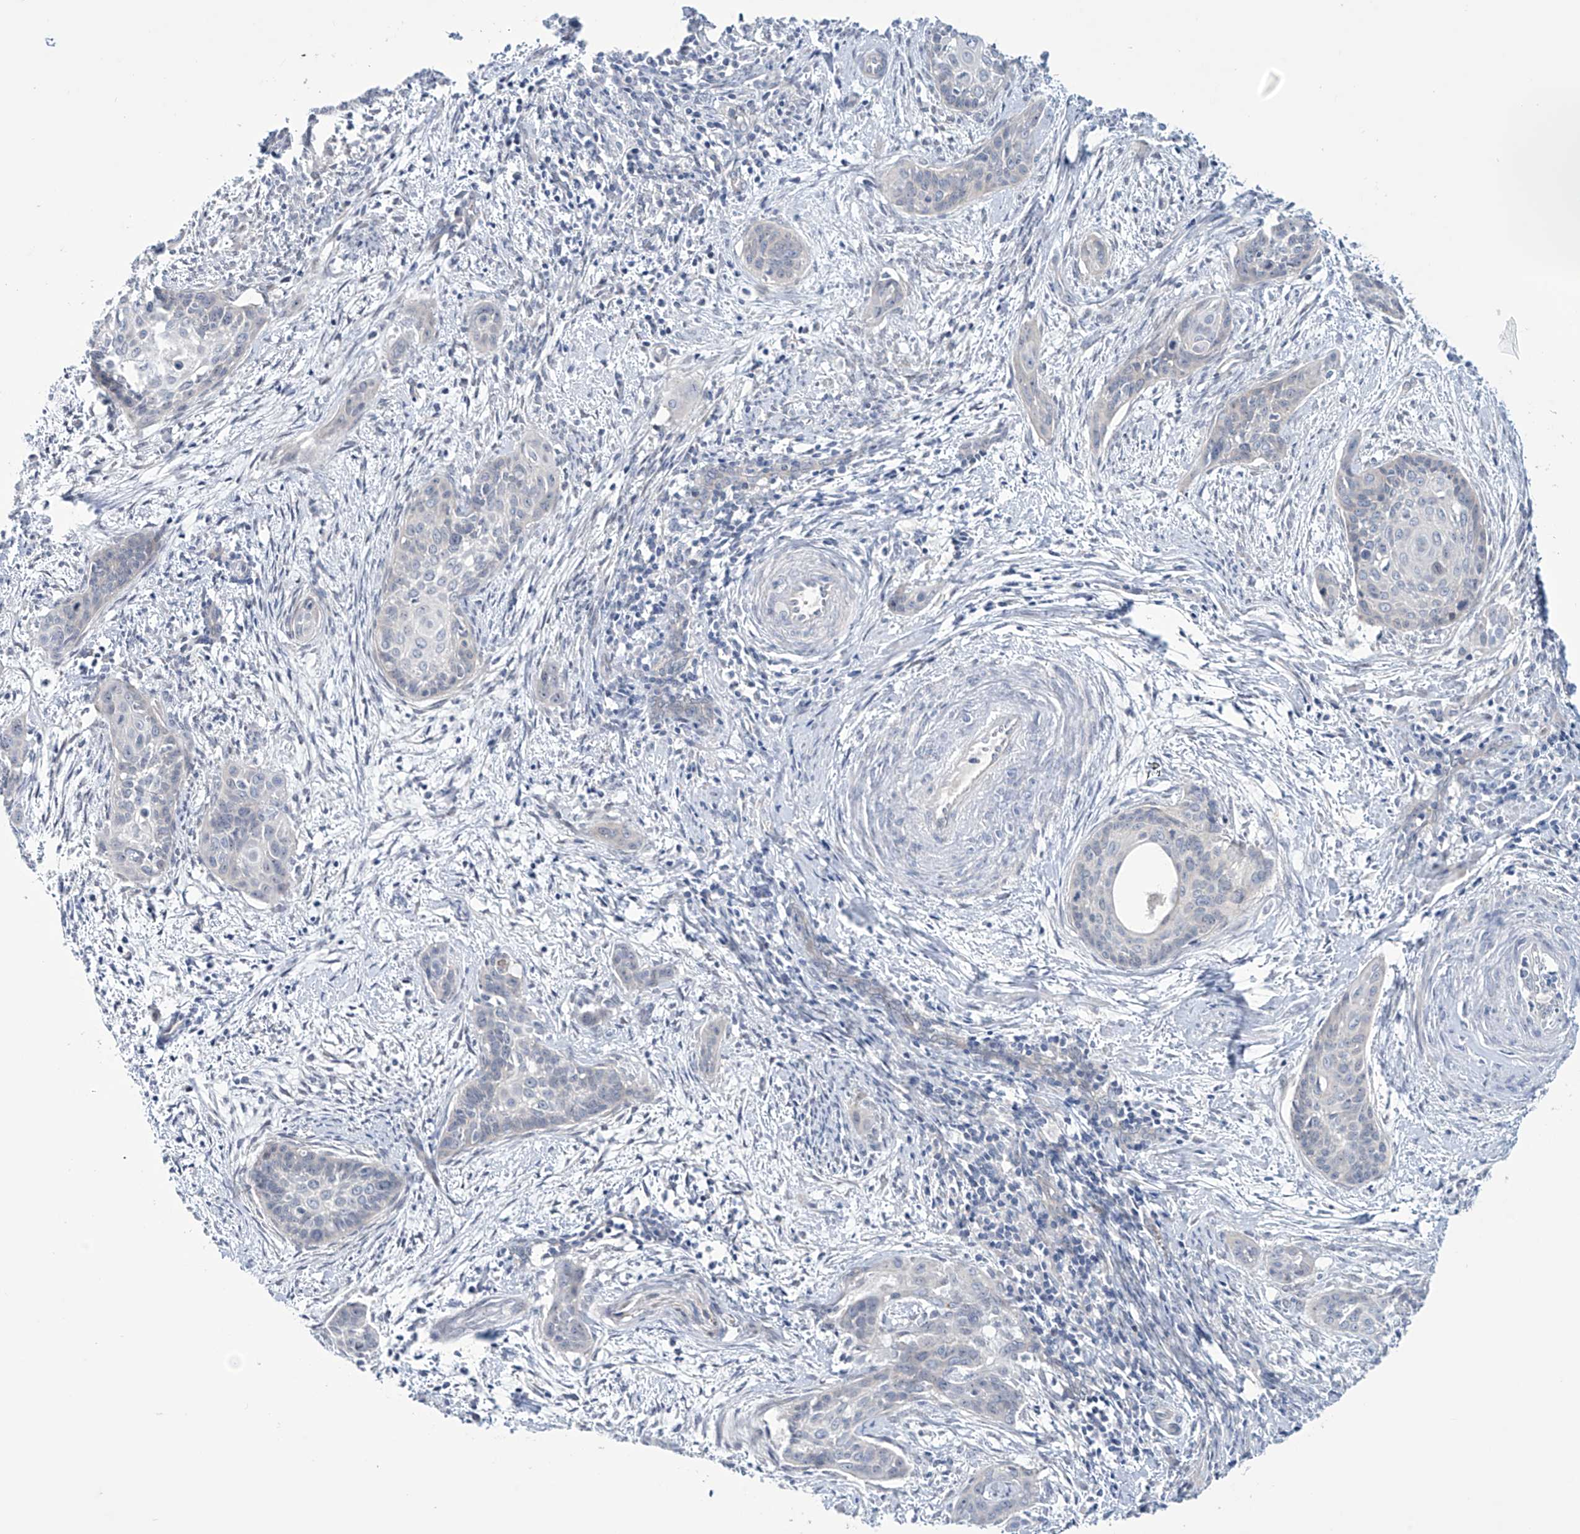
{"staining": {"intensity": "negative", "quantity": "none", "location": "none"}, "tissue": "cervical cancer", "cell_type": "Tumor cells", "image_type": "cancer", "snomed": [{"axis": "morphology", "description": "Squamous cell carcinoma, NOS"}, {"axis": "topography", "description": "Cervix"}], "caption": "Immunohistochemical staining of human cervical cancer (squamous cell carcinoma) demonstrates no significant positivity in tumor cells.", "gene": "TRIM60", "patient": {"sex": "female", "age": 33}}